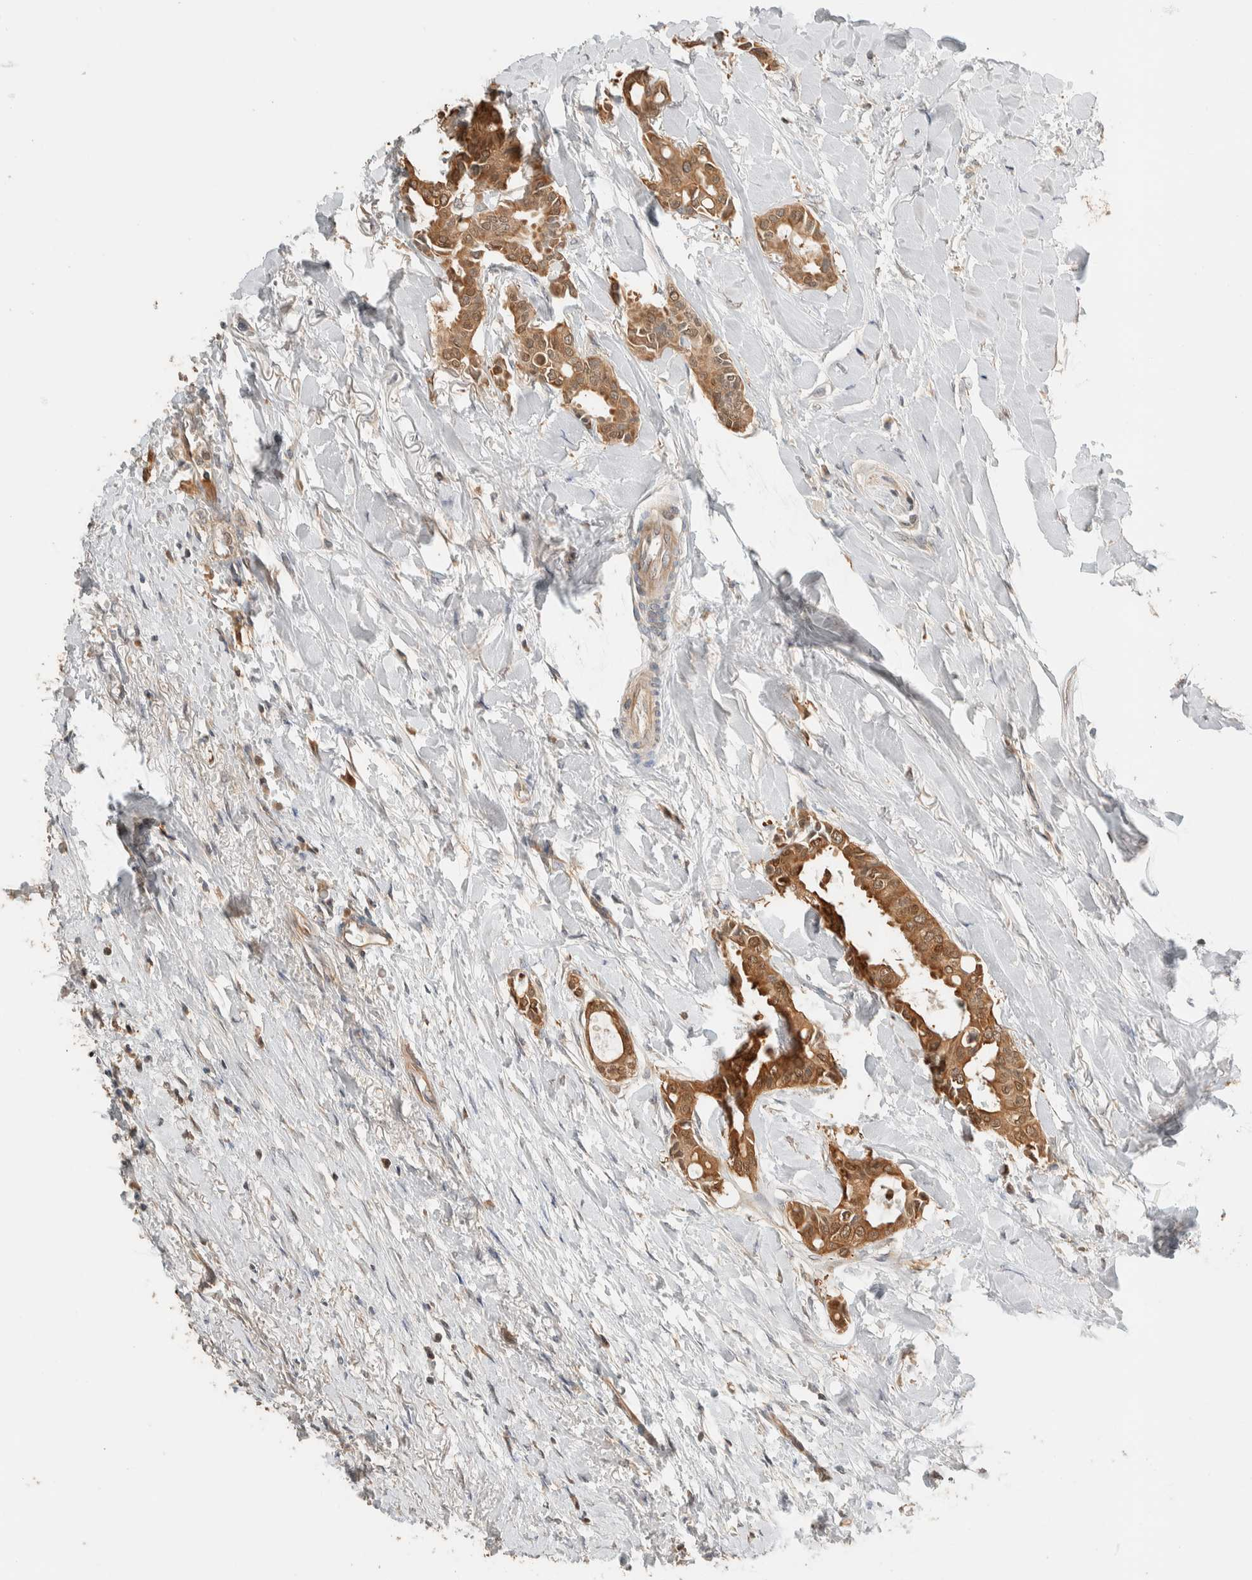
{"staining": {"intensity": "moderate", "quantity": ">75%", "location": "cytoplasmic/membranous,nuclear"}, "tissue": "head and neck cancer", "cell_type": "Tumor cells", "image_type": "cancer", "snomed": [{"axis": "morphology", "description": "Adenocarcinoma, NOS"}, {"axis": "topography", "description": "Salivary gland"}, {"axis": "topography", "description": "Head-Neck"}], "caption": "DAB immunohistochemical staining of human head and neck cancer (adenocarcinoma) exhibits moderate cytoplasmic/membranous and nuclear protein staining in about >75% of tumor cells.", "gene": "SETD4", "patient": {"sex": "female", "age": 59}}